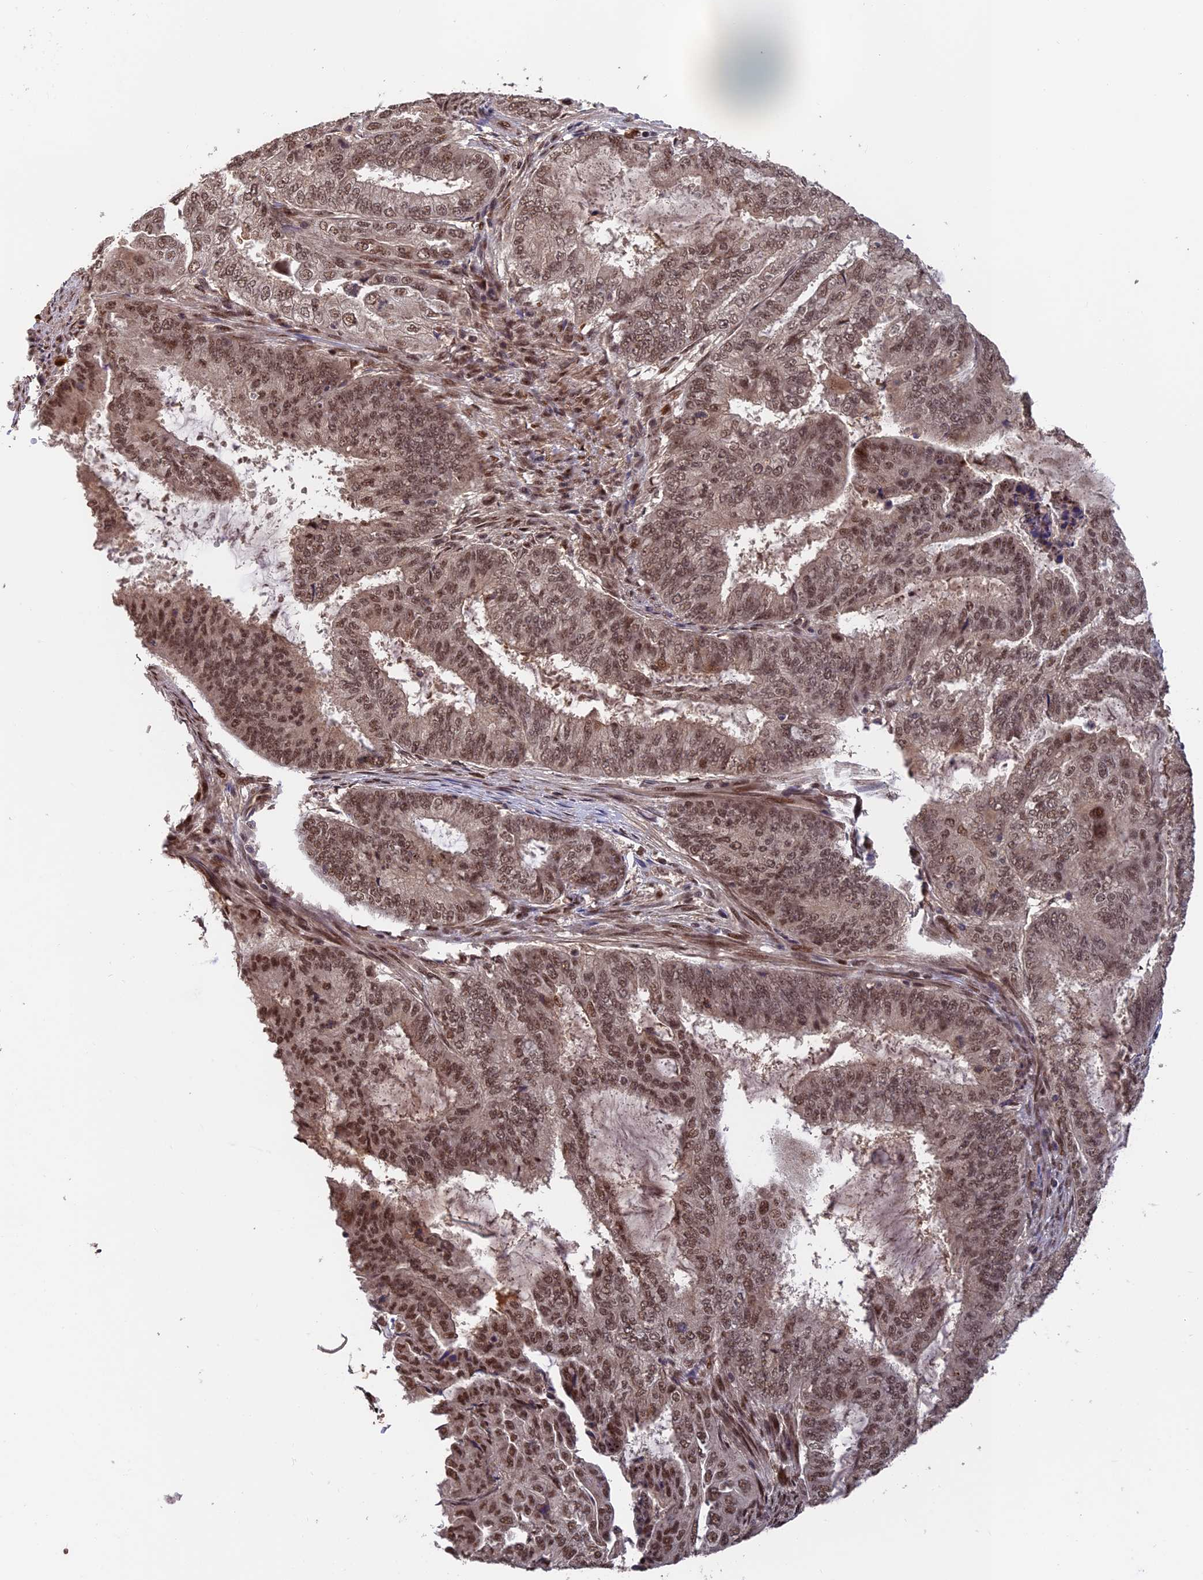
{"staining": {"intensity": "moderate", "quantity": ">75%", "location": "nuclear"}, "tissue": "endometrial cancer", "cell_type": "Tumor cells", "image_type": "cancer", "snomed": [{"axis": "morphology", "description": "Adenocarcinoma, NOS"}, {"axis": "topography", "description": "Endometrium"}], "caption": "The immunohistochemical stain labels moderate nuclear expression in tumor cells of adenocarcinoma (endometrial) tissue. (IHC, brightfield microscopy, high magnification).", "gene": "OSBPL1A", "patient": {"sex": "female", "age": 51}}